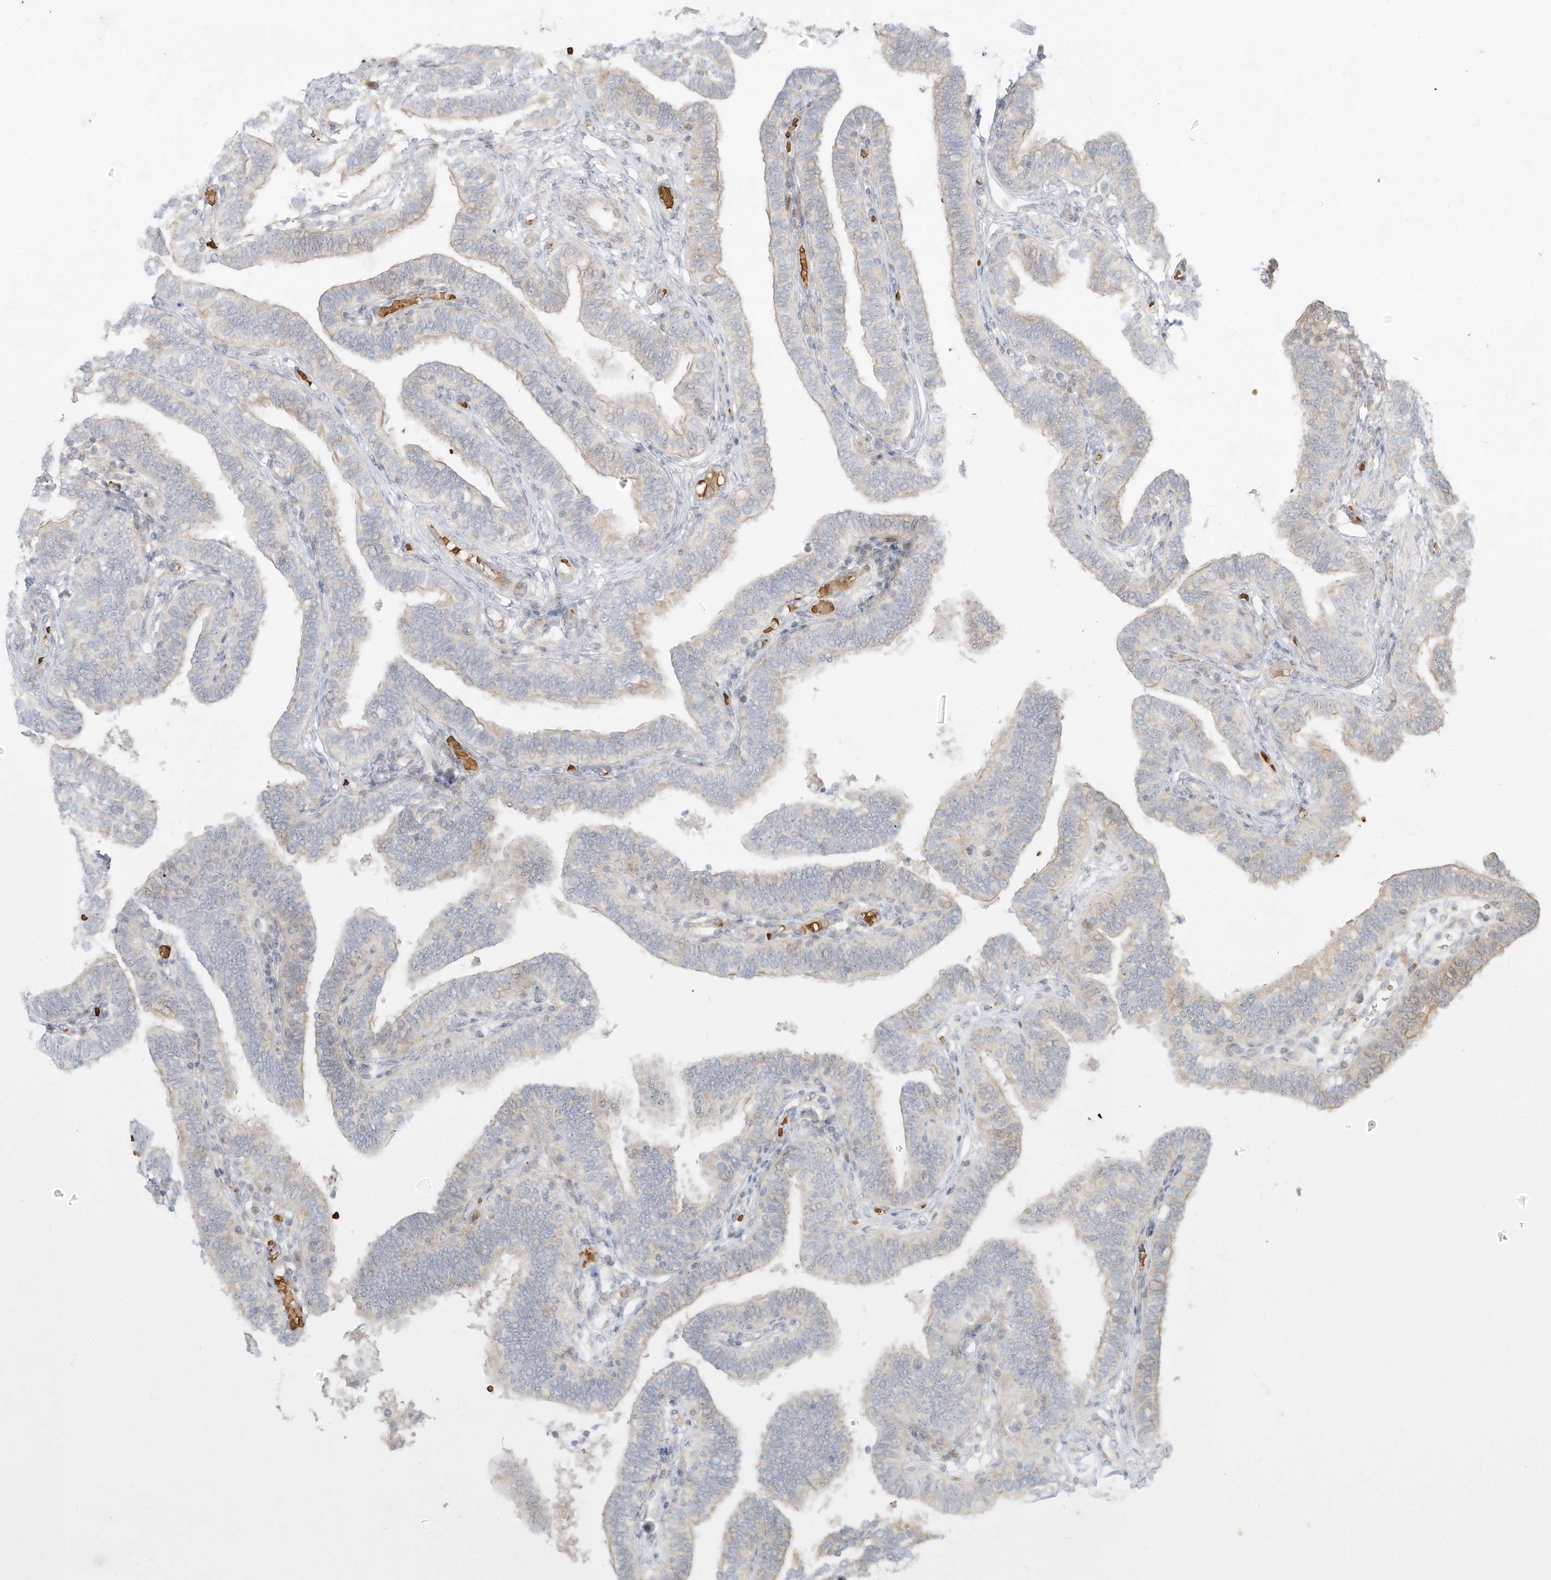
{"staining": {"intensity": "weak", "quantity": "25%-75%", "location": "cytoplasmic/membranous"}, "tissue": "fallopian tube", "cell_type": "Glandular cells", "image_type": "normal", "snomed": [{"axis": "morphology", "description": "Normal tissue, NOS"}, {"axis": "topography", "description": "Fallopian tube"}], "caption": "Immunohistochemical staining of normal fallopian tube shows low levels of weak cytoplasmic/membranous positivity in approximately 25%-75% of glandular cells. (IHC, brightfield microscopy, high magnification).", "gene": "OFD1", "patient": {"sex": "female", "age": 39}}